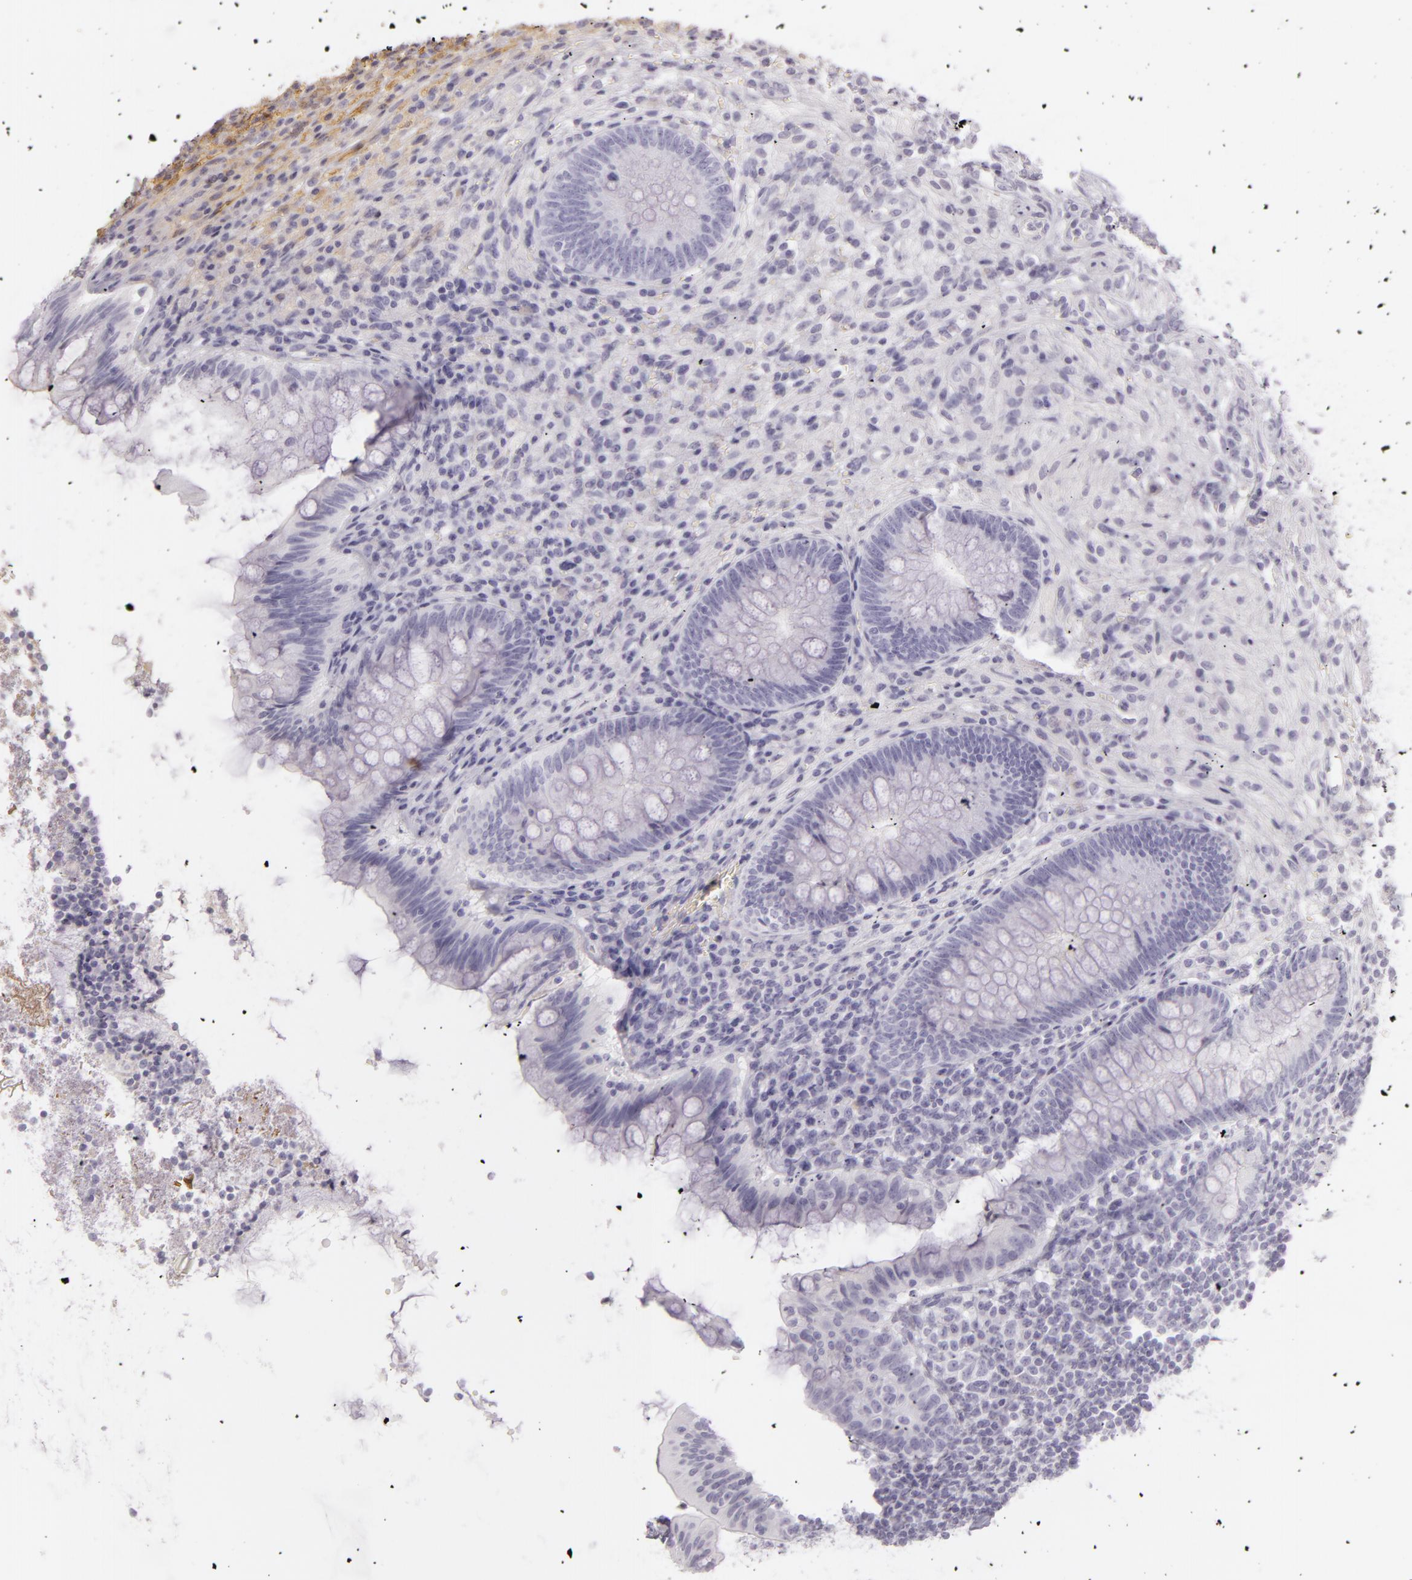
{"staining": {"intensity": "negative", "quantity": "none", "location": "none"}, "tissue": "appendix", "cell_type": "Glandular cells", "image_type": "normal", "snomed": [{"axis": "morphology", "description": "Normal tissue, NOS"}, {"axis": "topography", "description": "Appendix"}], "caption": "Immunohistochemical staining of unremarkable human appendix exhibits no significant staining in glandular cells.", "gene": "CD59", "patient": {"sex": "female", "age": 66}}